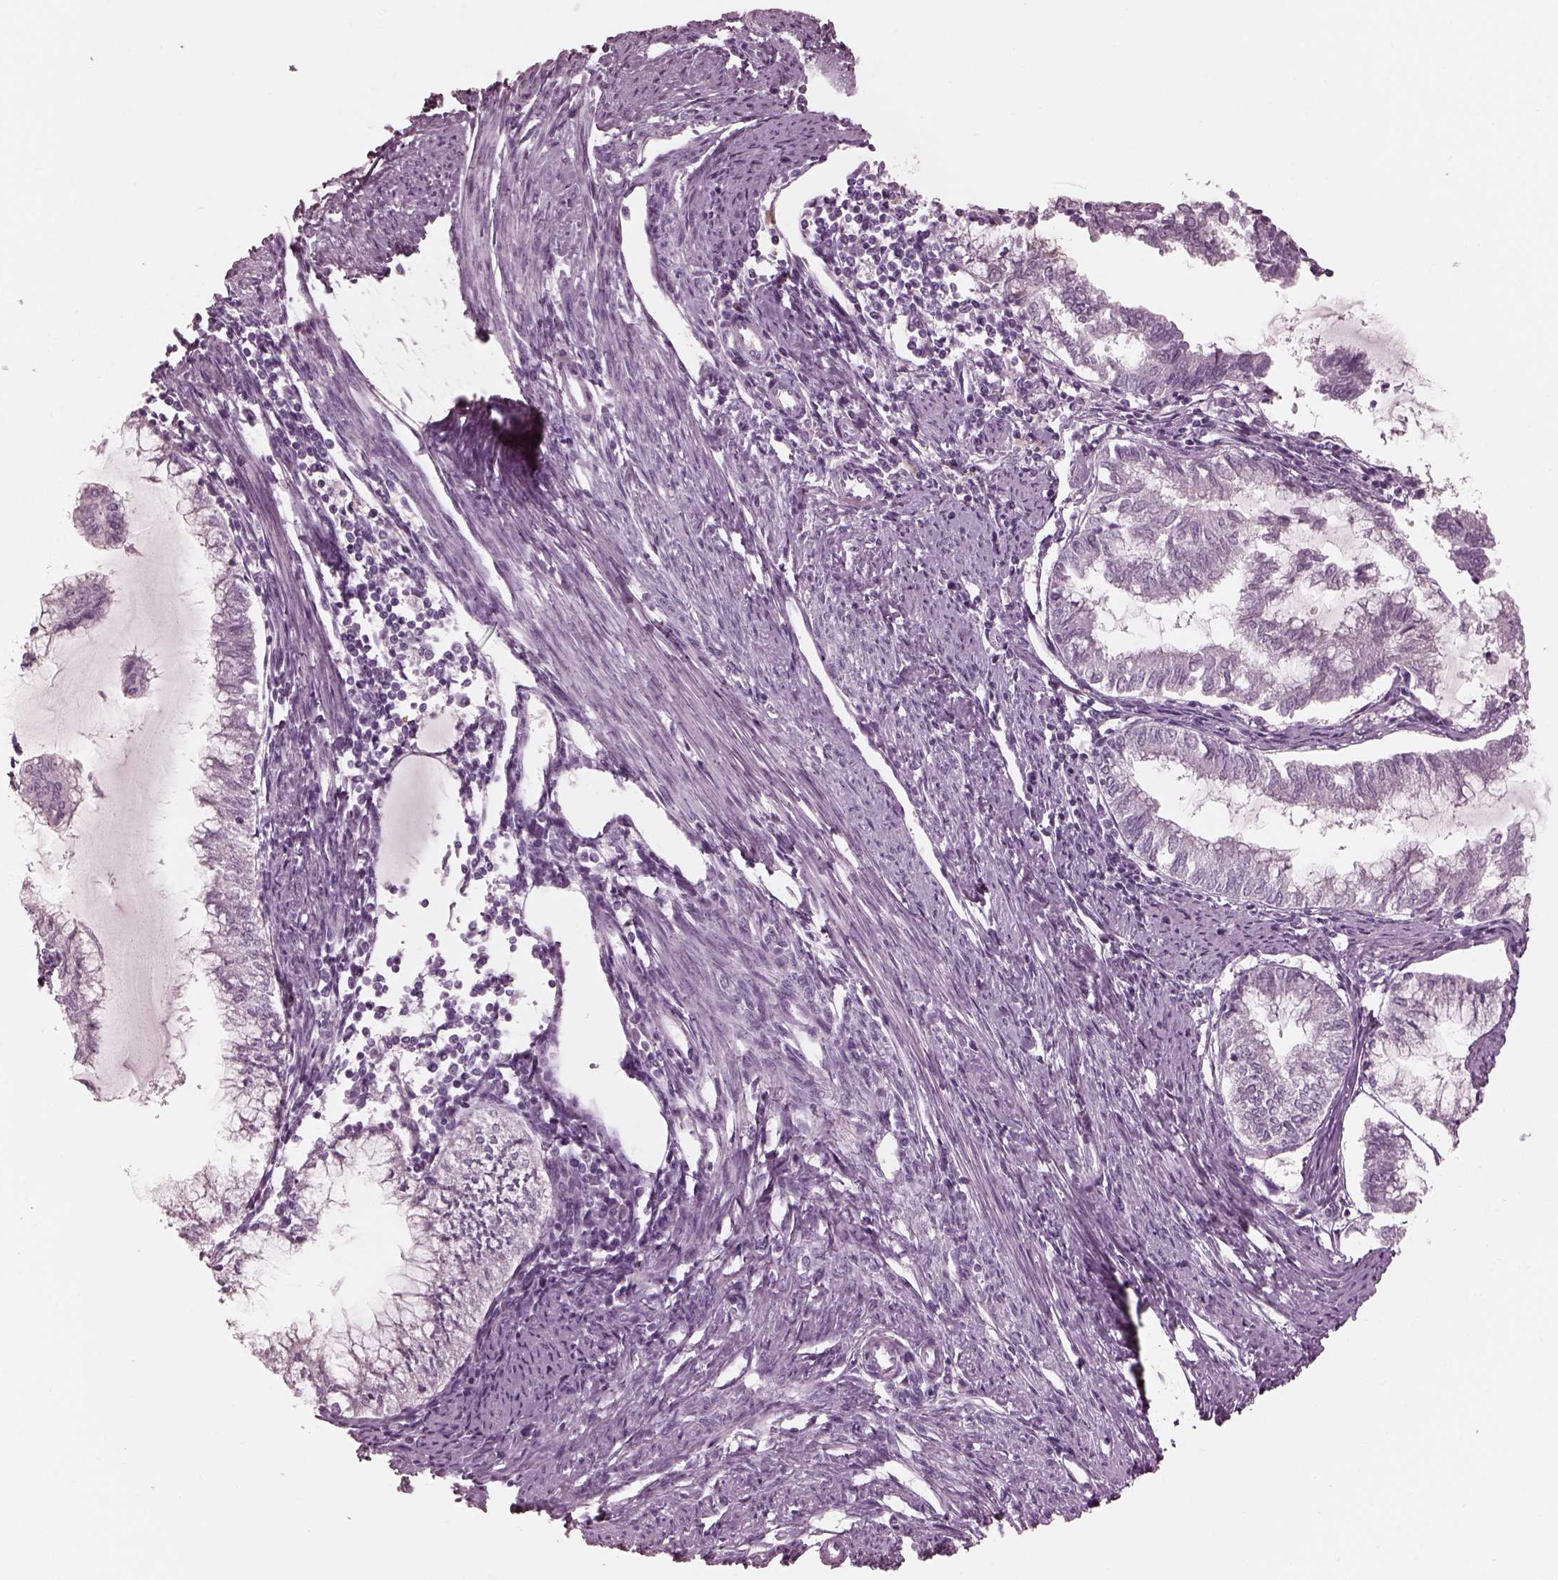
{"staining": {"intensity": "negative", "quantity": "none", "location": "none"}, "tissue": "endometrial cancer", "cell_type": "Tumor cells", "image_type": "cancer", "snomed": [{"axis": "morphology", "description": "Adenocarcinoma, NOS"}, {"axis": "topography", "description": "Endometrium"}], "caption": "Adenocarcinoma (endometrial) stained for a protein using IHC exhibits no staining tumor cells.", "gene": "C2orf81", "patient": {"sex": "female", "age": 79}}